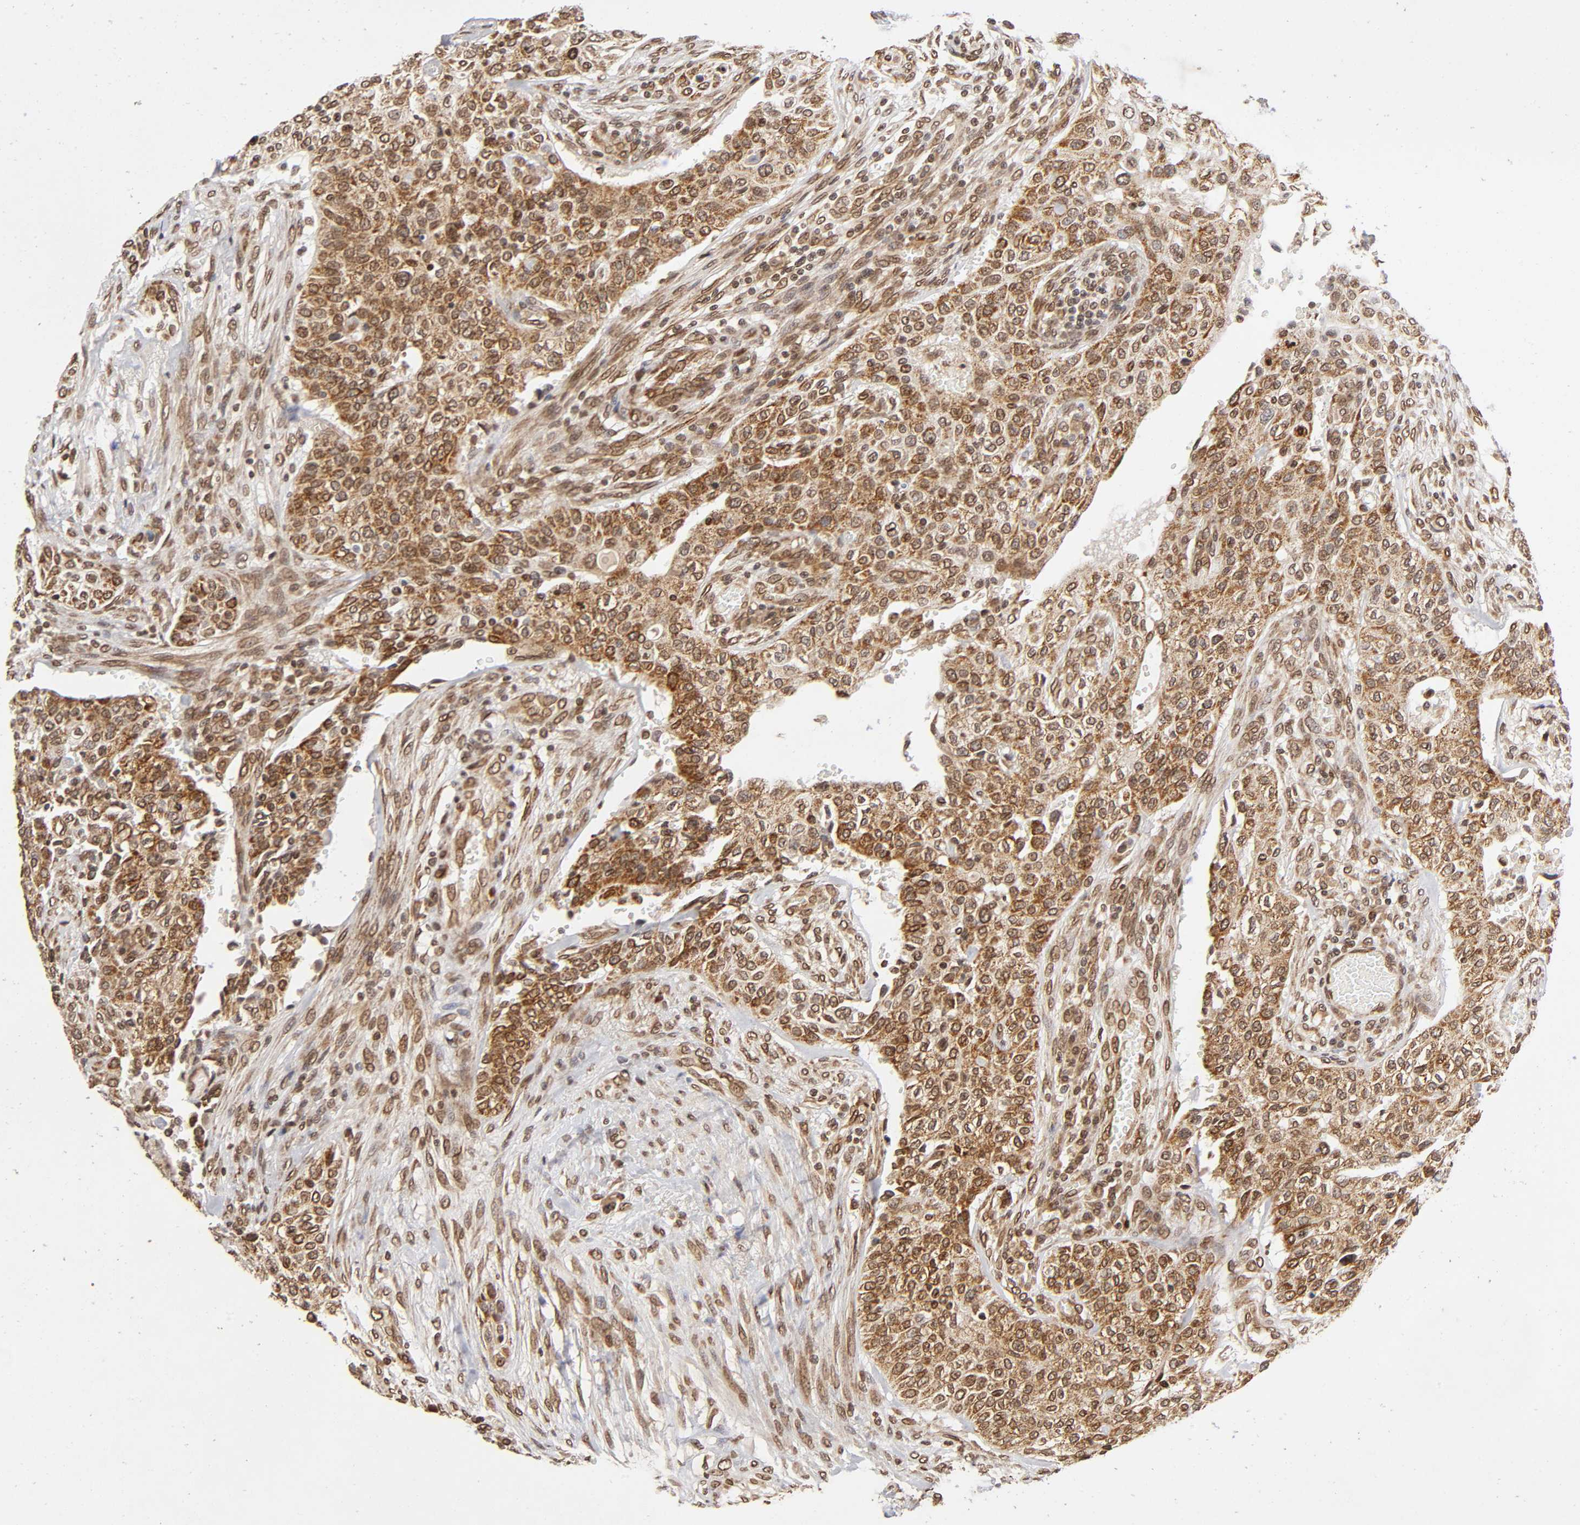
{"staining": {"intensity": "moderate", "quantity": ">75%", "location": "cytoplasmic/membranous,nuclear"}, "tissue": "urothelial cancer", "cell_type": "Tumor cells", "image_type": "cancer", "snomed": [{"axis": "morphology", "description": "Urothelial carcinoma, High grade"}, {"axis": "topography", "description": "Urinary bladder"}], "caption": "A micrograph showing moderate cytoplasmic/membranous and nuclear expression in about >75% of tumor cells in urothelial cancer, as visualized by brown immunohistochemical staining.", "gene": "MLLT6", "patient": {"sex": "male", "age": 74}}